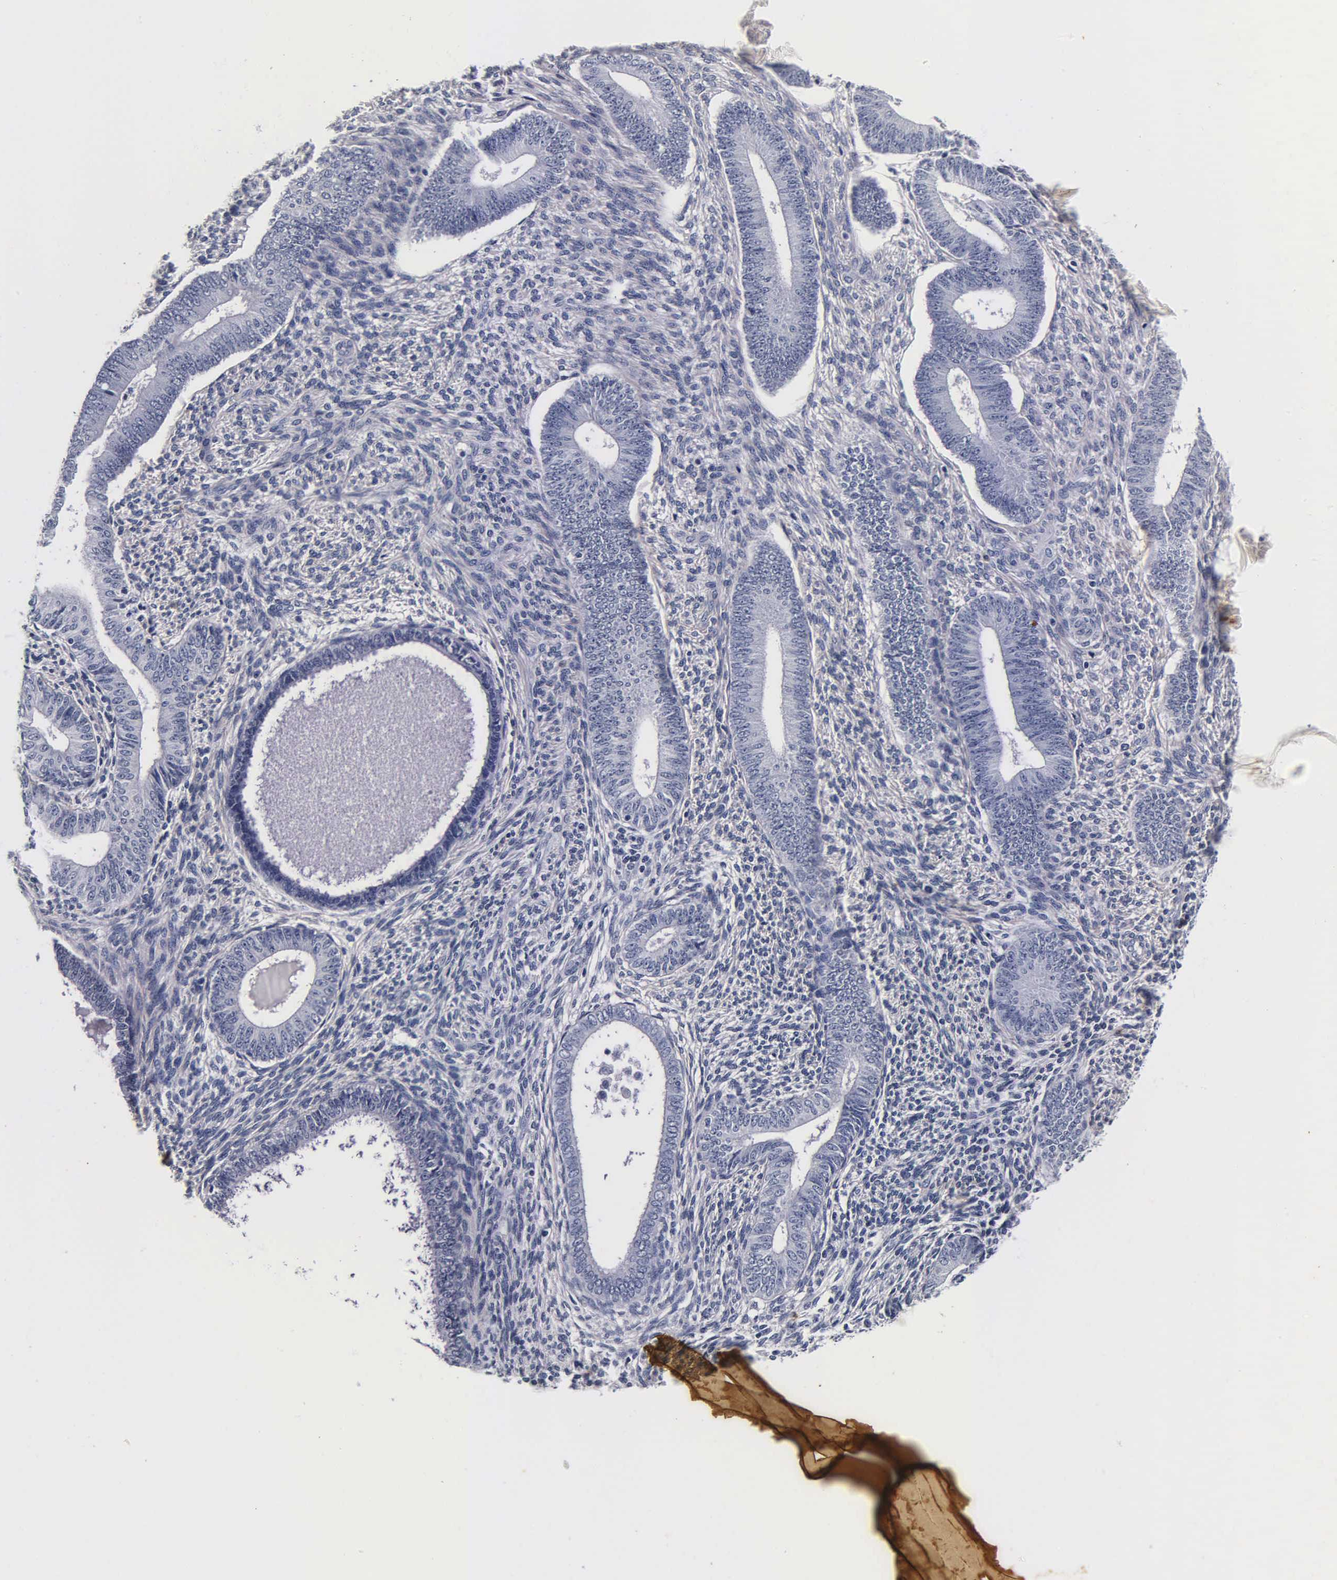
{"staining": {"intensity": "negative", "quantity": "none", "location": "none"}, "tissue": "endometrium", "cell_type": "Cells in endometrial stroma", "image_type": "normal", "snomed": [{"axis": "morphology", "description": "Normal tissue, NOS"}, {"axis": "topography", "description": "Endometrium"}], "caption": "Cells in endometrial stroma show no significant protein staining in unremarkable endometrium. The staining is performed using DAB (3,3'-diaminobenzidine) brown chromogen with nuclei counter-stained in using hematoxylin.", "gene": "TG", "patient": {"sex": "female", "age": 82}}